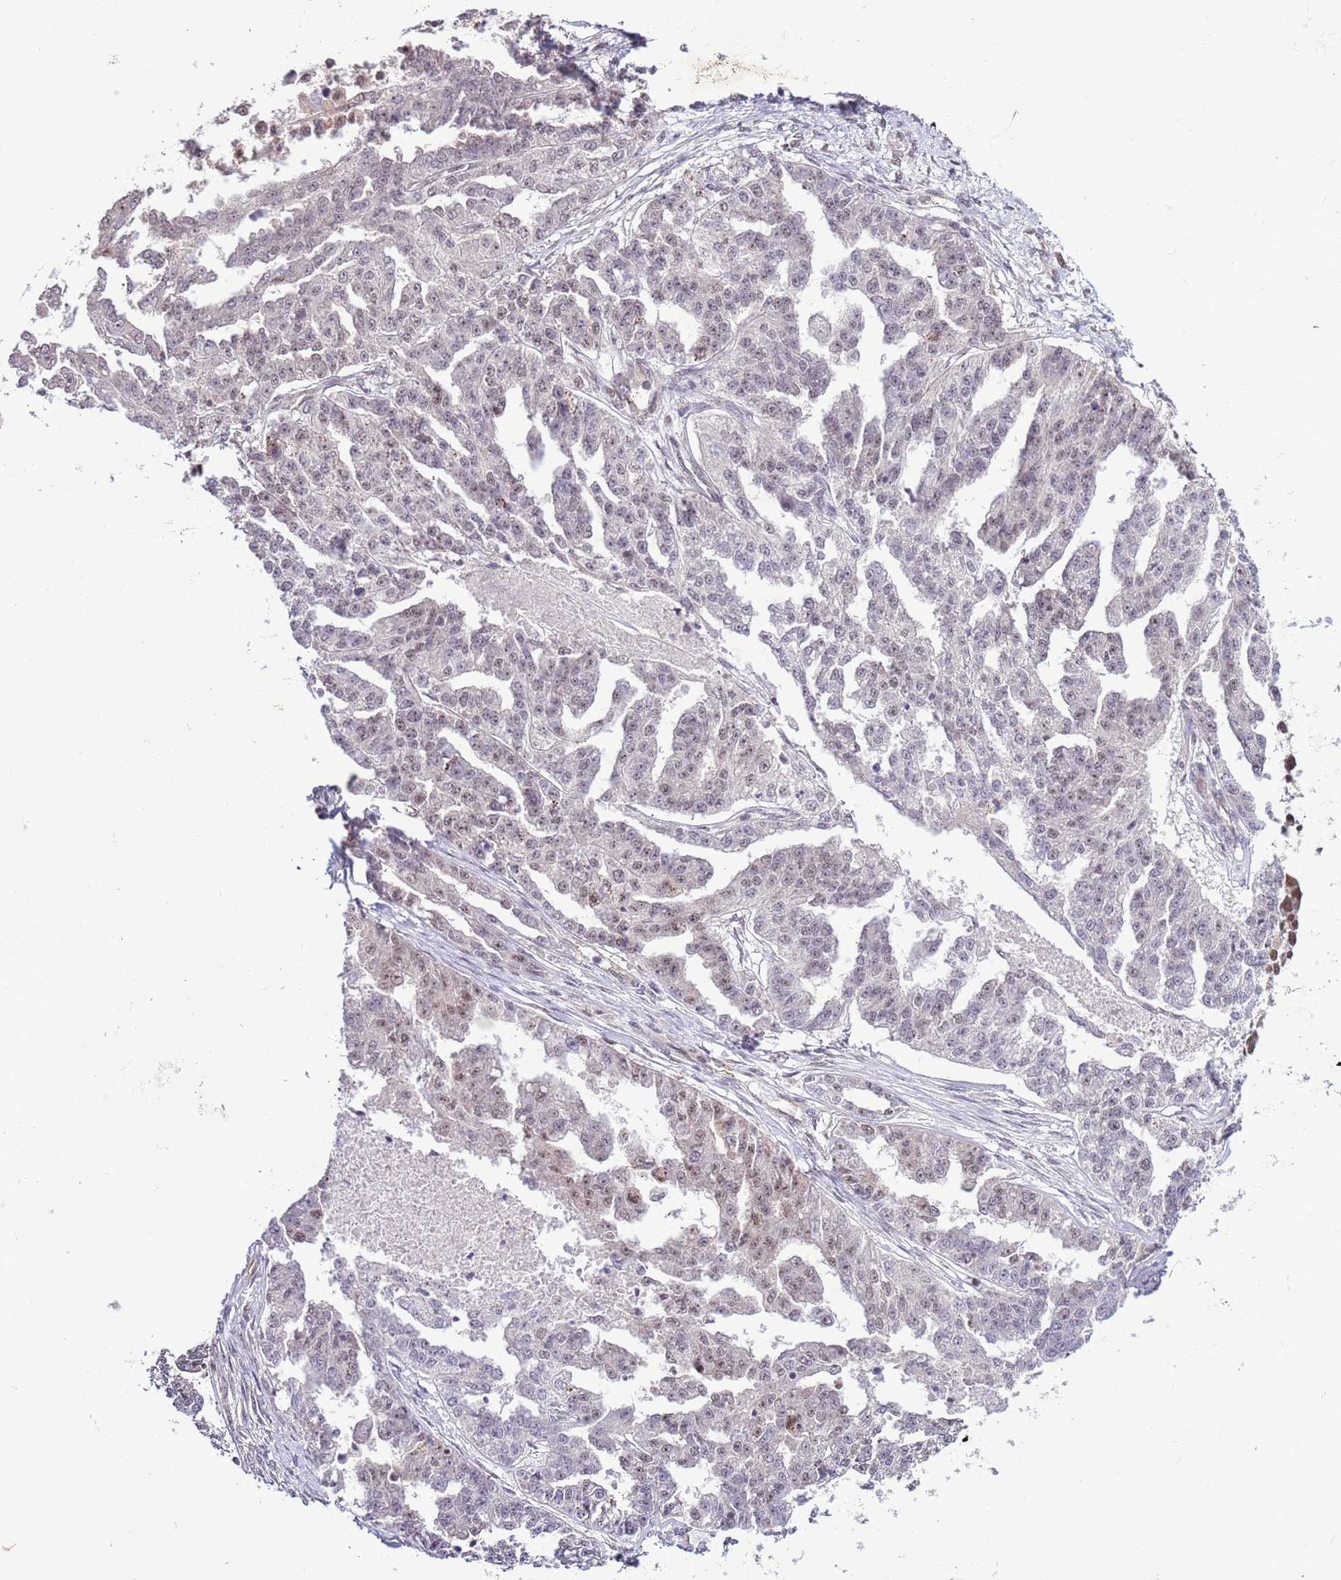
{"staining": {"intensity": "weak", "quantity": "25%-75%", "location": "nuclear"}, "tissue": "ovarian cancer", "cell_type": "Tumor cells", "image_type": "cancer", "snomed": [{"axis": "morphology", "description": "Cystadenocarcinoma, serous, NOS"}, {"axis": "topography", "description": "Ovary"}], "caption": "This is a photomicrograph of immunohistochemistry staining of ovarian cancer, which shows weak positivity in the nuclear of tumor cells.", "gene": "PRPF6", "patient": {"sex": "female", "age": 58}}